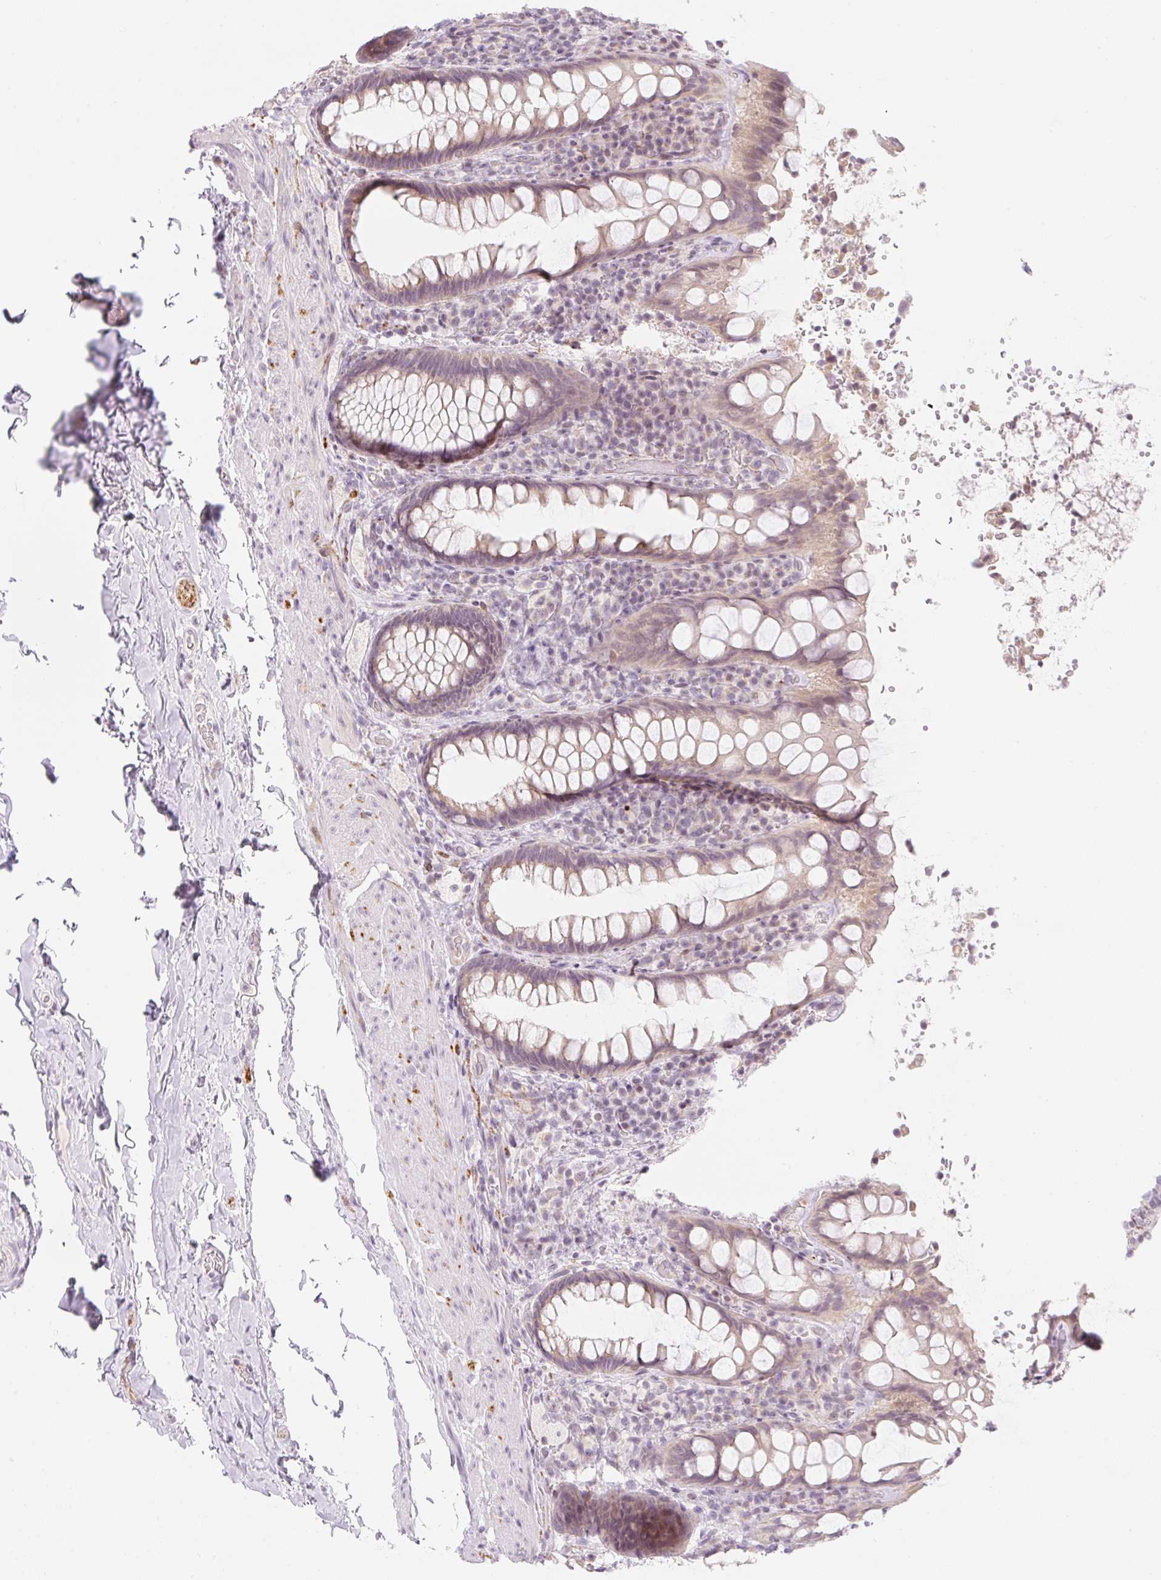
{"staining": {"intensity": "weak", "quantity": ">75%", "location": "cytoplasmic/membranous"}, "tissue": "rectum", "cell_type": "Glandular cells", "image_type": "normal", "snomed": [{"axis": "morphology", "description": "Normal tissue, NOS"}, {"axis": "topography", "description": "Rectum"}], "caption": "Protein staining shows weak cytoplasmic/membranous positivity in approximately >75% of glandular cells in normal rectum.", "gene": "CASKIN1", "patient": {"sex": "female", "age": 69}}